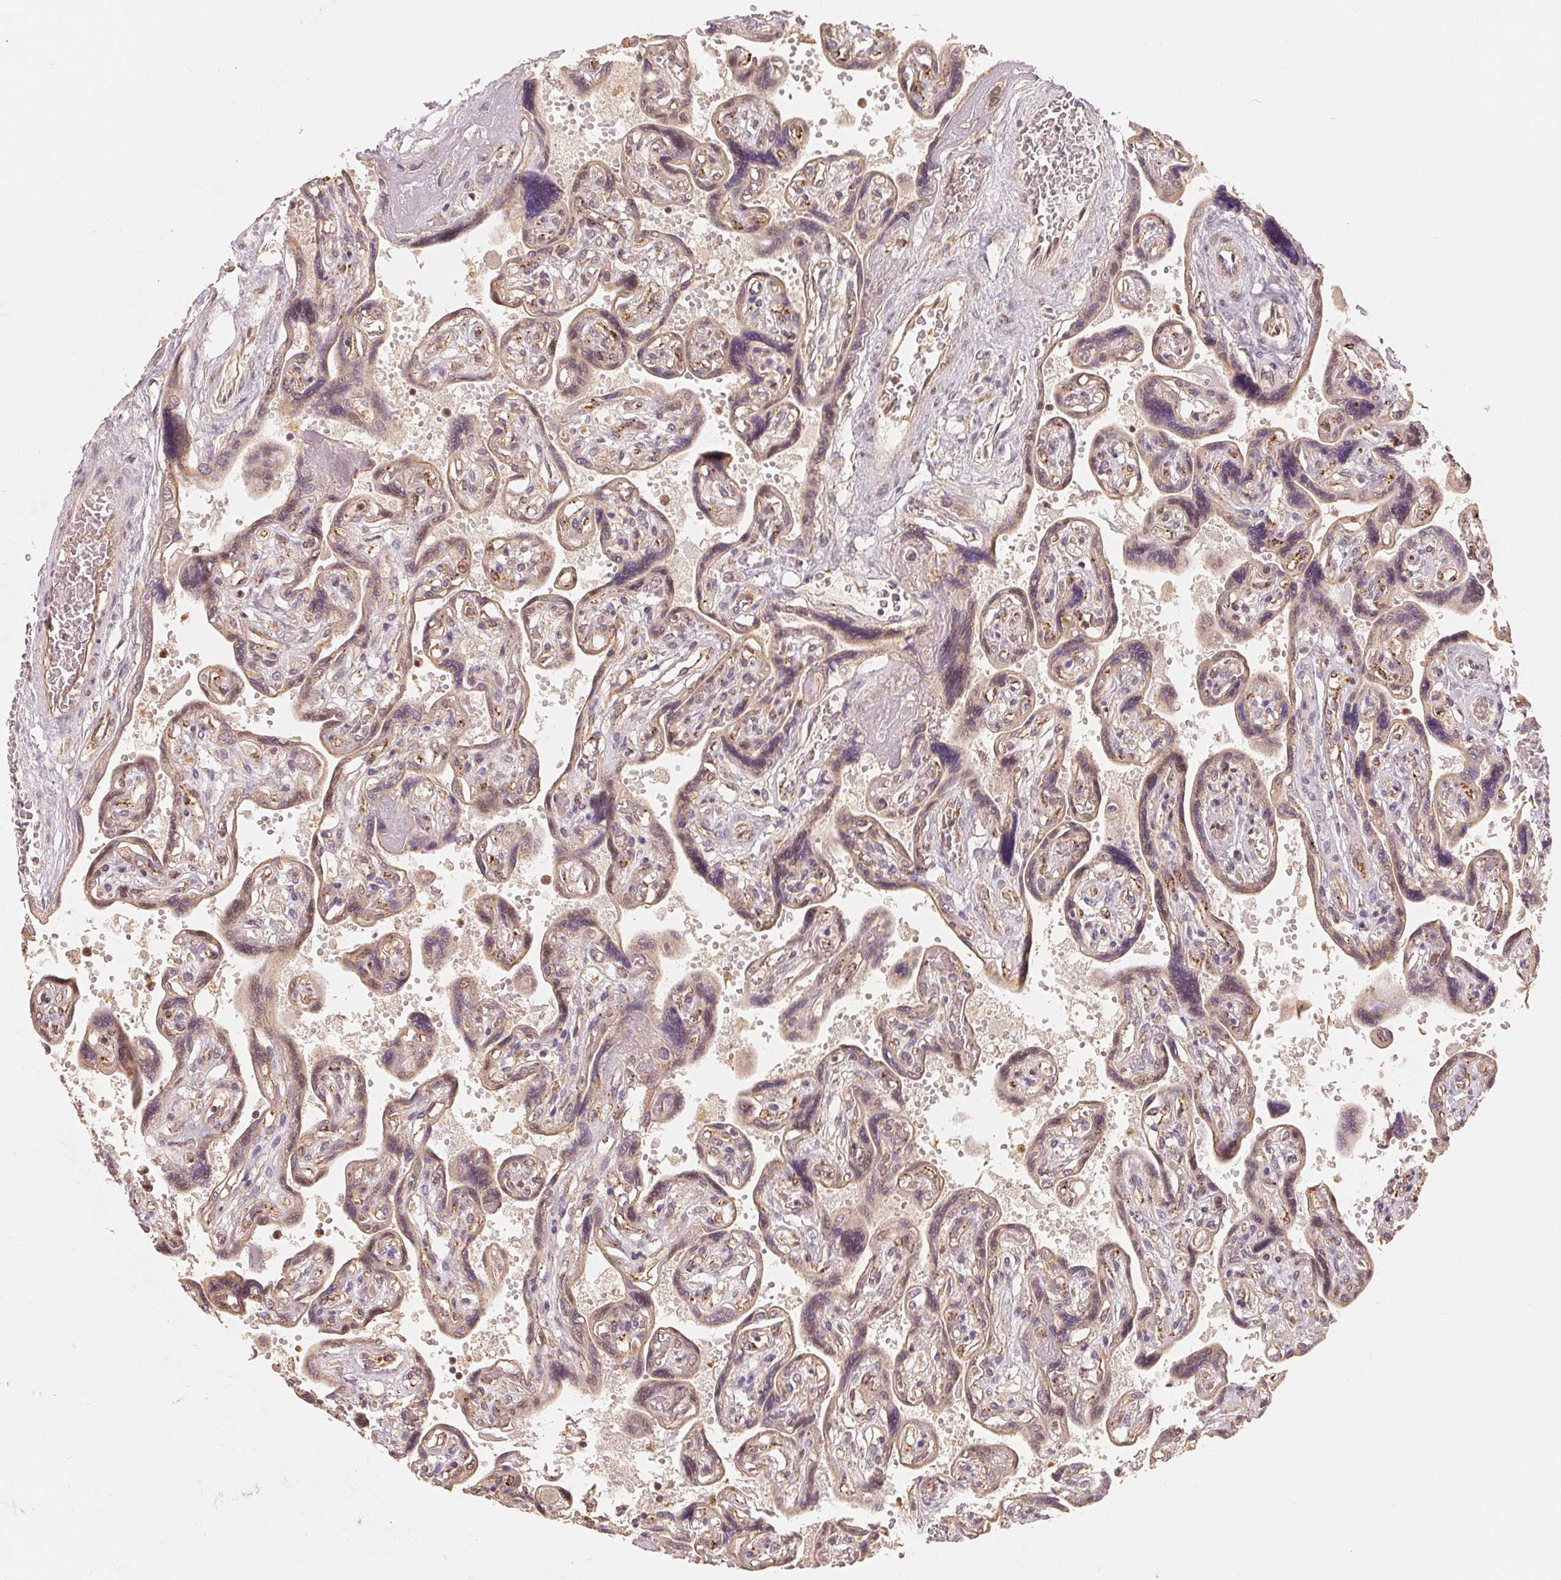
{"staining": {"intensity": "moderate", "quantity": ">75%", "location": "cytoplasmic/membranous,nuclear"}, "tissue": "placenta", "cell_type": "Decidual cells", "image_type": "normal", "snomed": [{"axis": "morphology", "description": "Normal tissue, NOS"}, {"axis": "topography", "description": "Placenta"}], "caption": "This is an image of immunohistochemistry (IHC) staining of benign placenta, which shows moderate staining in the cytoplasmic/membranous,nuclear of decidual cells.", "gene": "GUSB", "patient": {"sex": "female", "age": 32}}